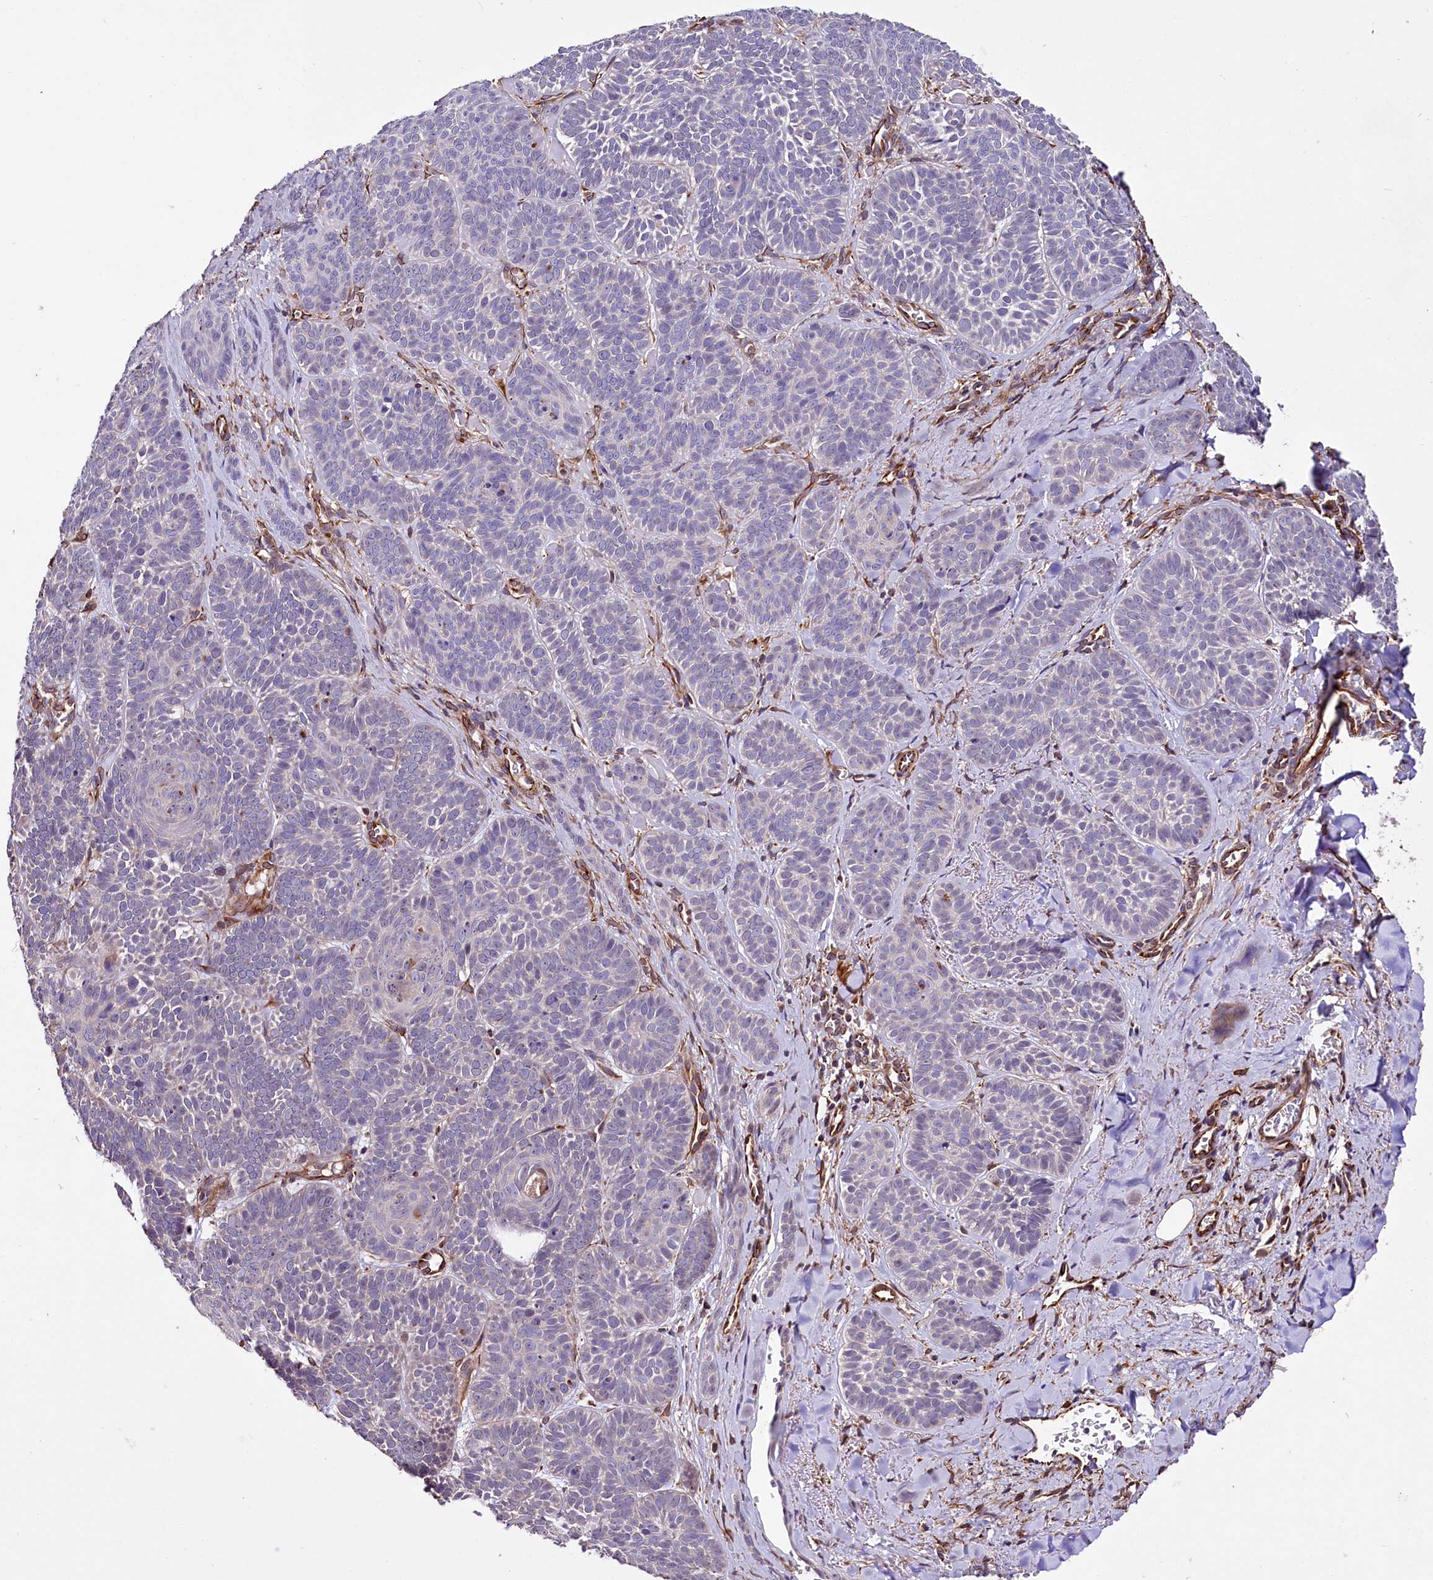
{"staining": {"intensity": "negative", "quantity": "none", "location": "none"}, "tissue": "skin cancer", "cell_type": "Tumor cells", "image_type": "cancer", "snomed": [{"axis": "morphology", "description": "Basal cell carcinoma"}, {"axis": "topography", "description": "Skin"}], "caption": "An IHC image of skin basal cell carcinoma is shown. There is no staining in tumor cells of skin basal cell carcinoma.", "gene": "TTC12", "patient": {"sex": "male", "age": 85}}